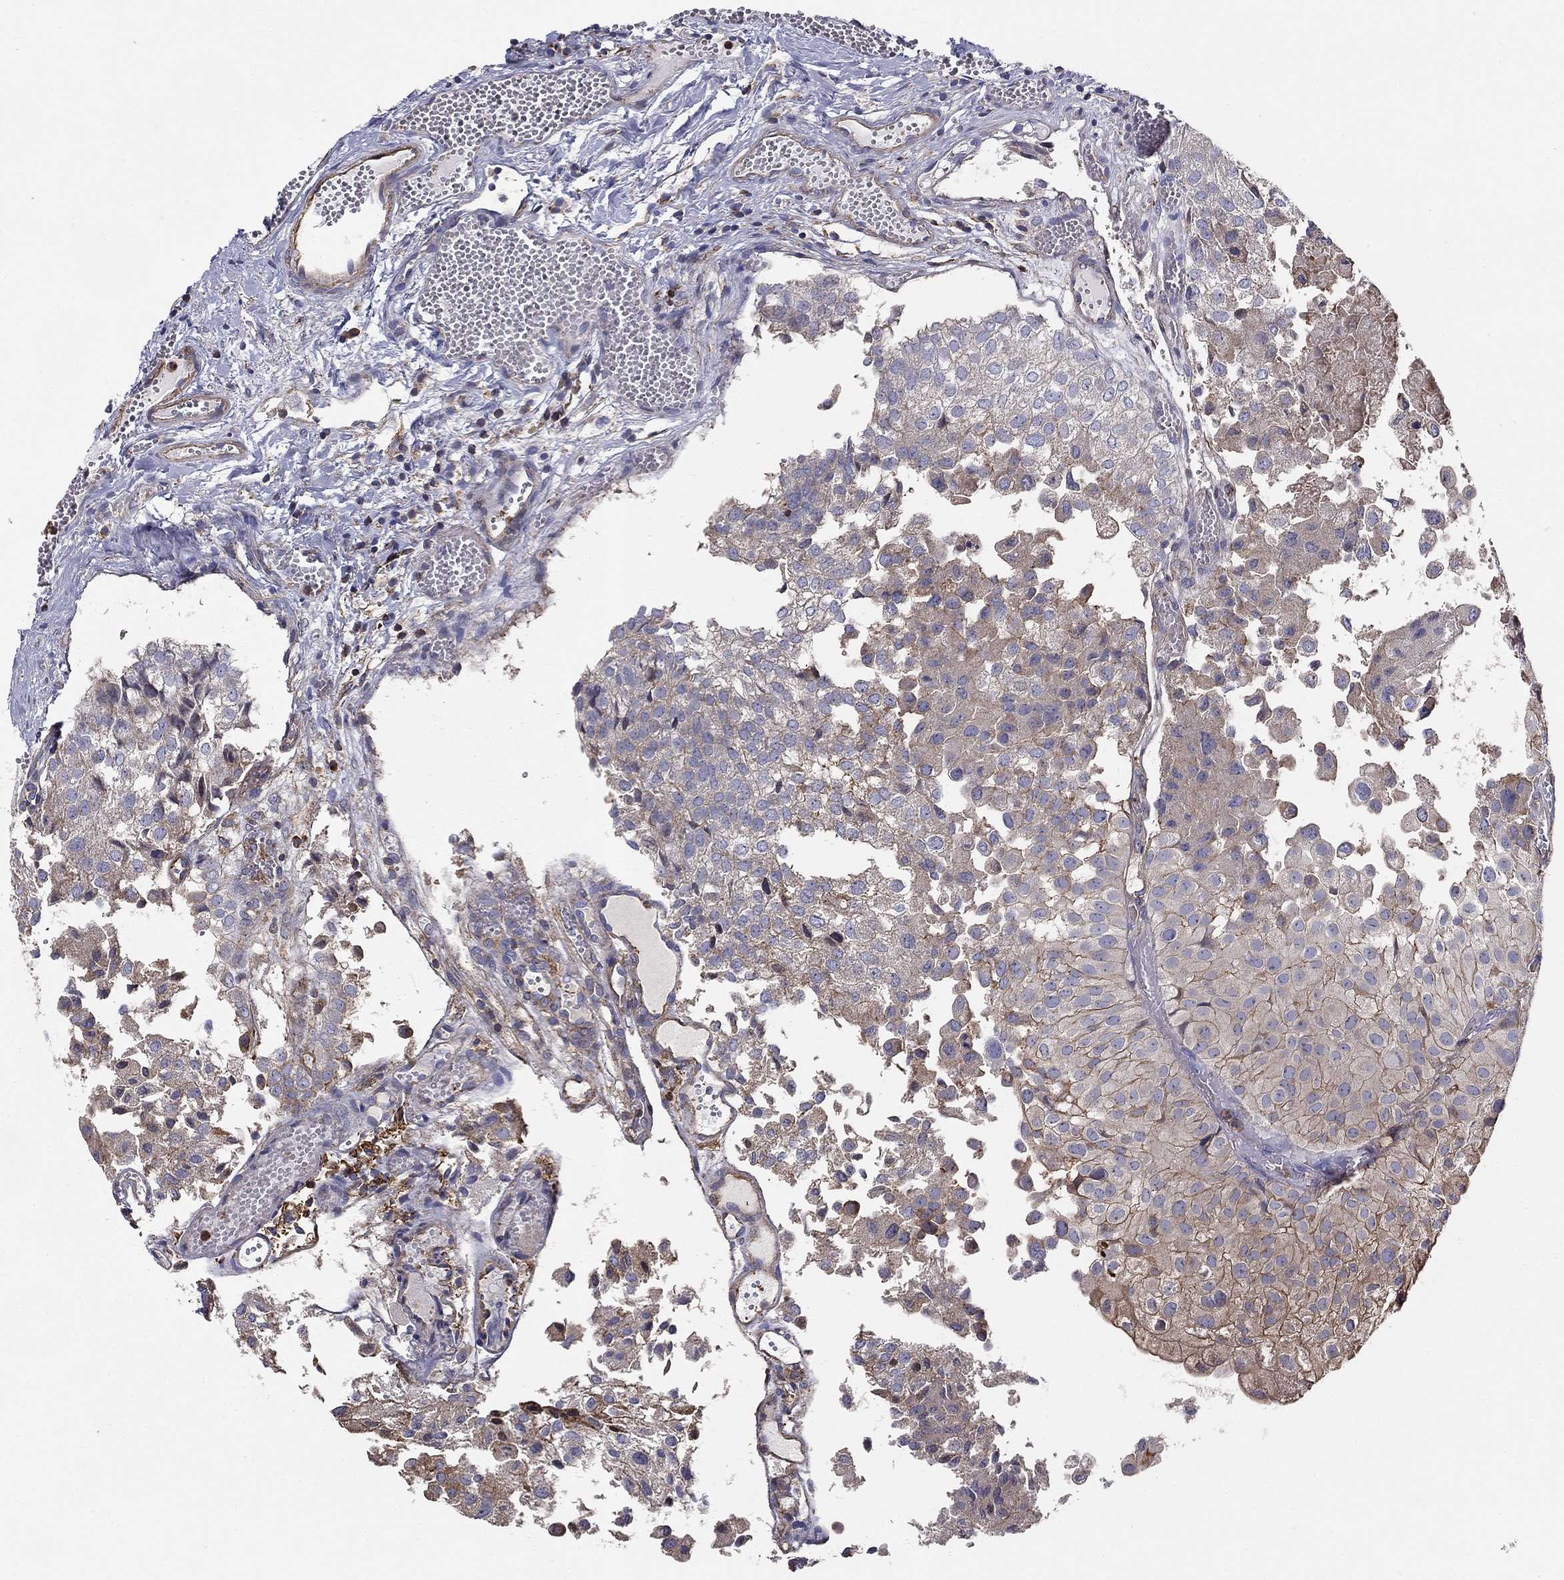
{"staining": {"intensity": "strong", "quantity": "<25%", "location": "cytoplasmic/membranous"}, "tissue": "urothelial cancer", "cell_type": "Tumor cells", "image_type": "cancer", "snomed": [{"axis": "morphology", "description": "Urothelial carcinoma, Low grade"}, {"axis": "topography", "description": "Urinary bladder"}], "caption": "Strong cytoplasmic/membranous protein positivity is present in approximately <25% of tumor cells in low-grade urothelial carcinoma. The protein is shown in brown color, while the nuclei are stained blue.", "gene": "NPHP1", "patient": {"sex": "female", "age": 78}}